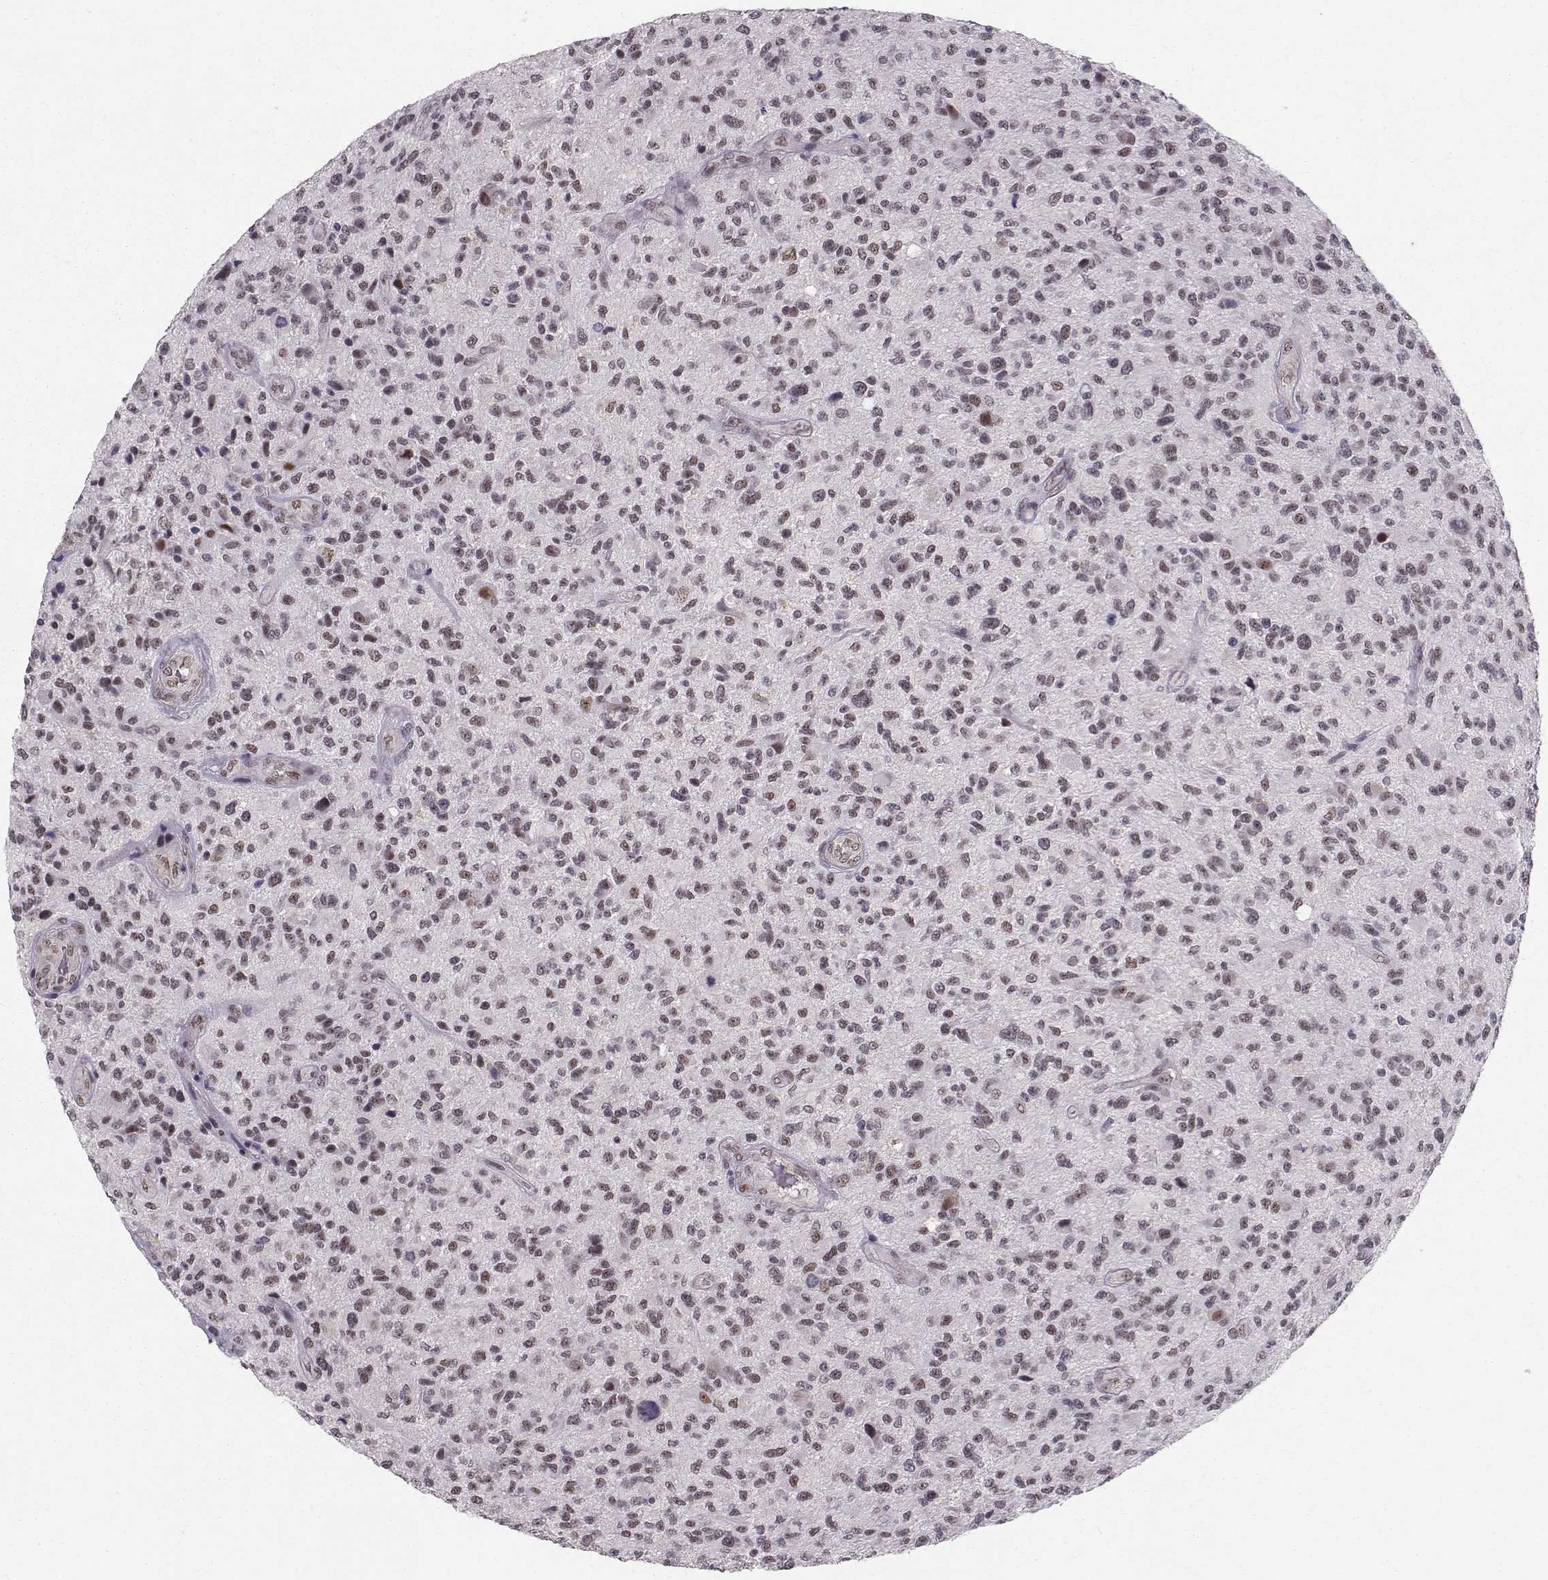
{"staining": {"intensity": "moderate", "quantity": "<25%", "location": "cytoplasmic/membranous"}, "tissue": "glioma", "cell_type": "Tumor cells", "image_type": "cancer", "snomed": [{"axis": "morphology", "description": "Glioma, malignant, High grade"}, {"axis": "topography", "description": "Brain"}], "caption": "Glioma tissue reveals moderate cytoplasmic/membranous expression in approximately <25% of tumor cells, visualized by immunohistochemistry.", "gene": "RPP38", "patient": {"sex": "male", "age": 47}}